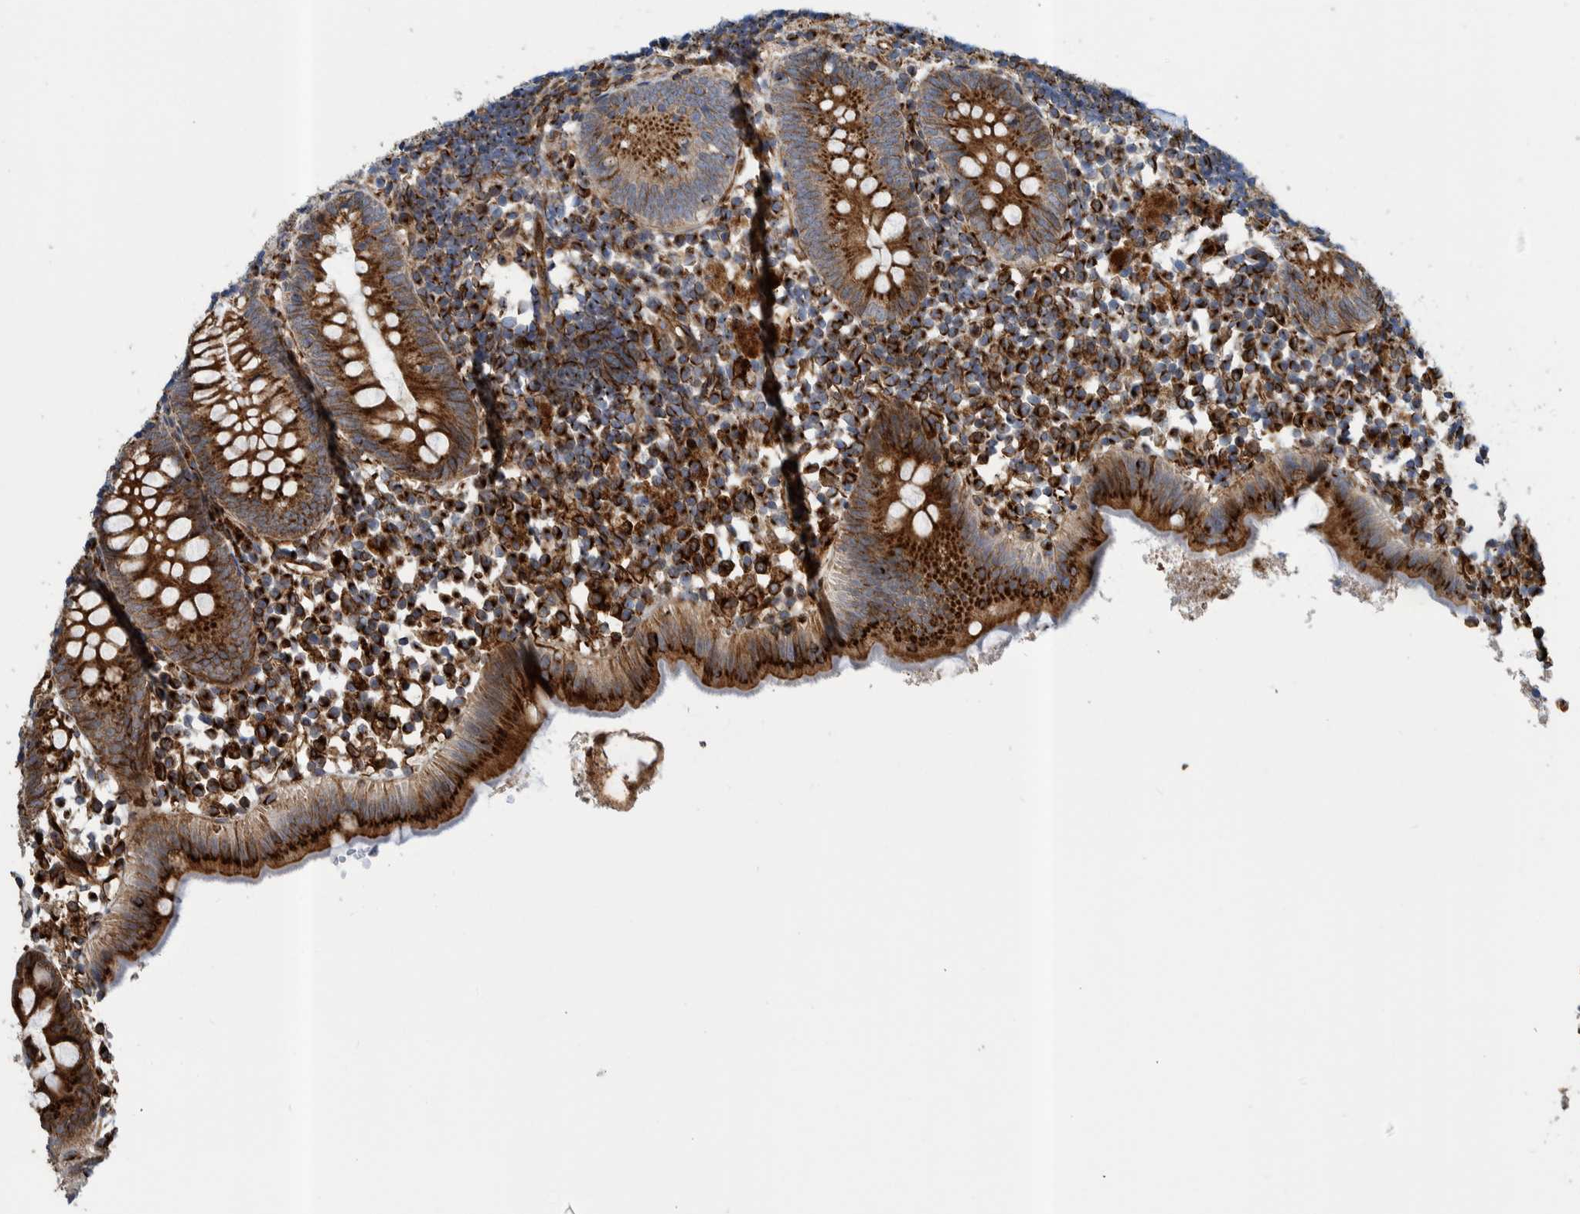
{"staining": {"intensity": "strong", "quantity": ">75%", "location": "cytoplasmic/membranous"}, "tissue": "appendix", "cell_type": "Glandular cells", "image_type": "normal", "snomed": [{"axis": "morphology", "description": "Normal tissue, NOS"}, {"axis": "topography", "description": "Appendix"}], "caption": "Appendix stained for a protein exhibits strong cytoplasmic/membranous positivity in glandular cells. The protein of interest is stained brown, and the nuclei are stained in blue (DAB IHC with brightfield microscopy, high magnification).", "gene": "CCDC57", "patient": {"sex": "female", "age": 20}}